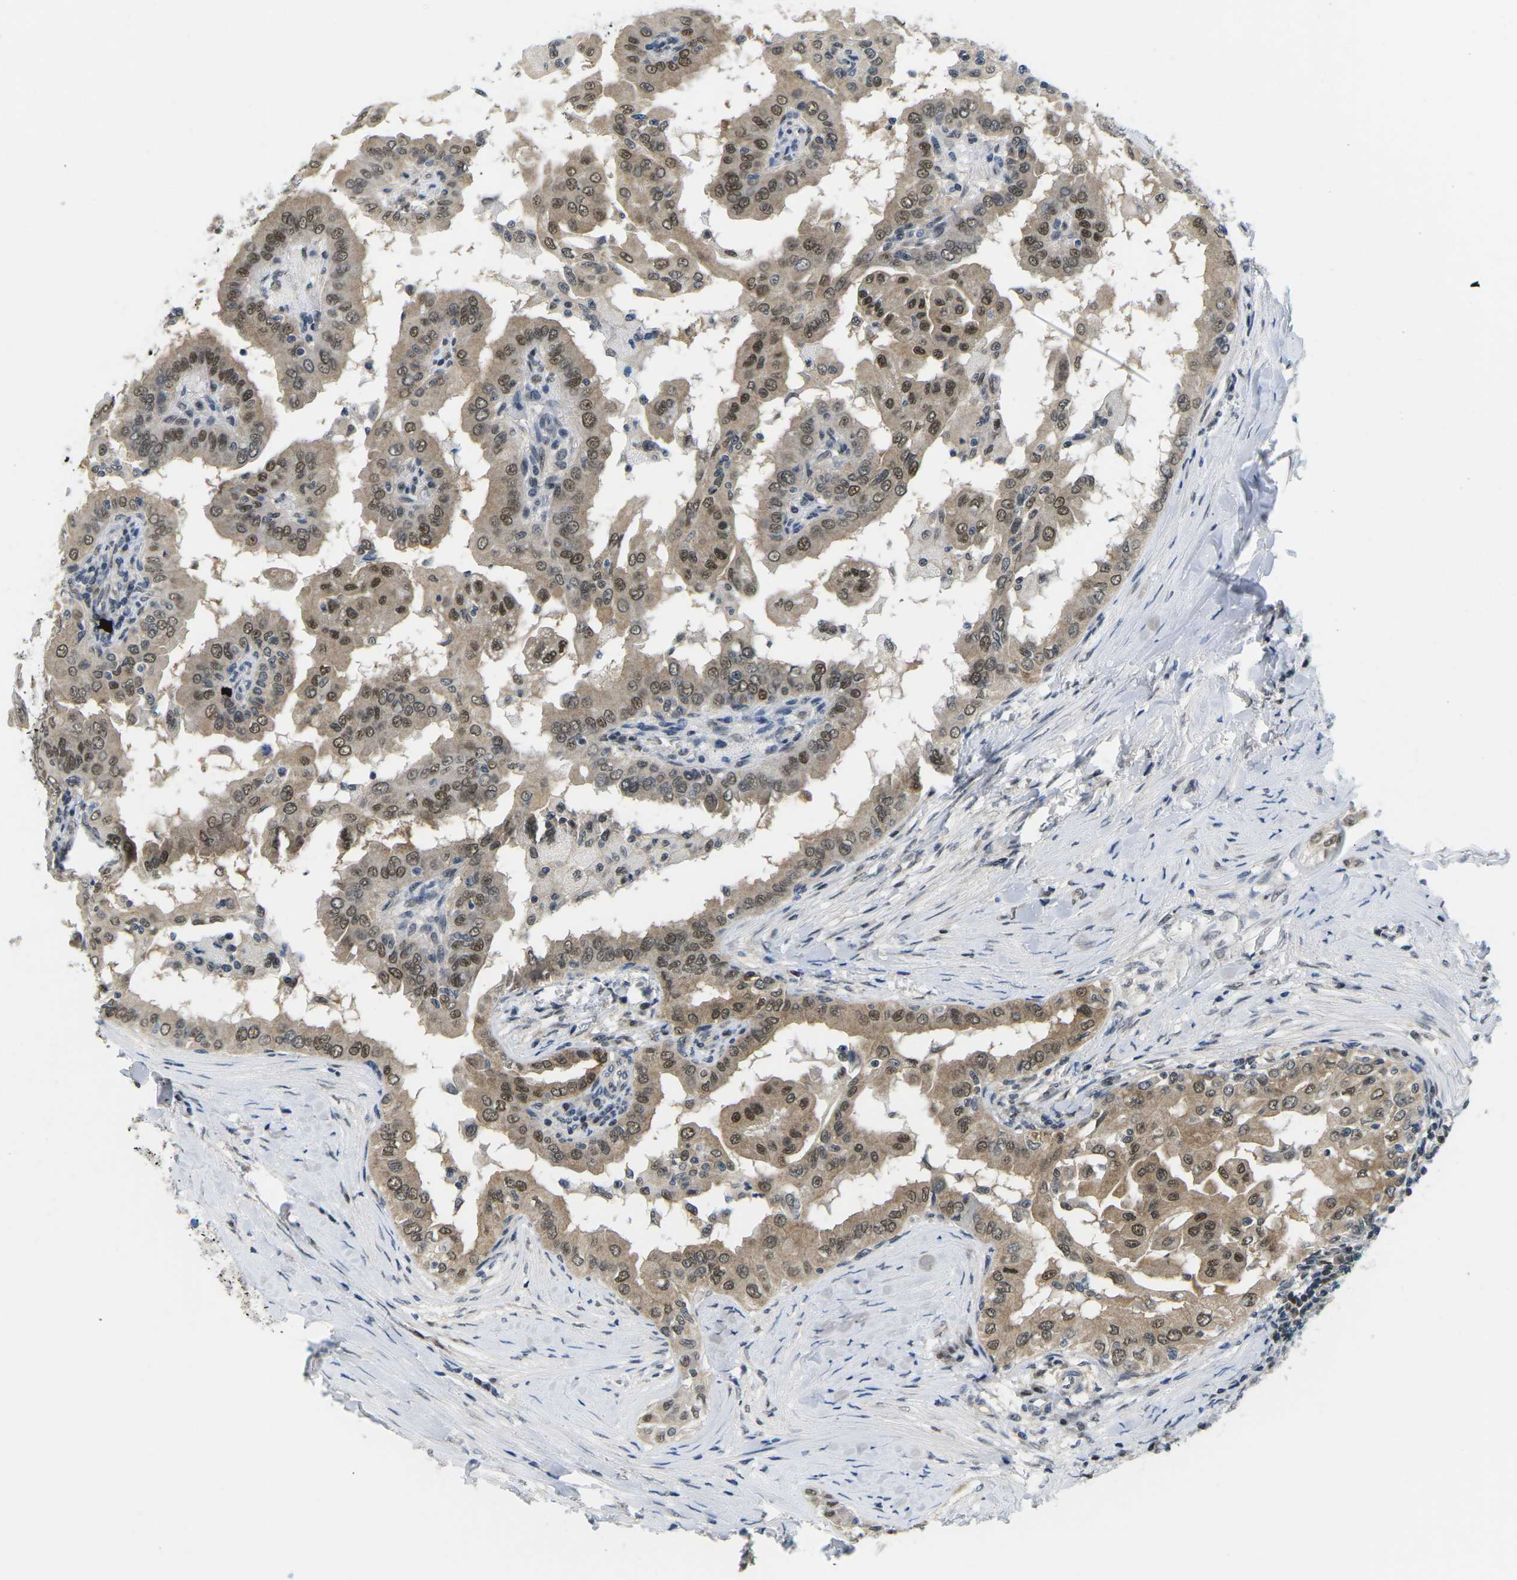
{"staining": {"intensity": "moderate", "quantity": ">75%", "location": "cytoplasmic/membranous,nuclear"}, "tissue": "thyroid cancer", "cell_type": "Tumor cells", "image_type": "cancer", "snomed": [{"axis": "morphology", "description": "Papillary adenocarcinoma, NOS"}, {"axis": "topography", "description": "Thyroid gland"}], "caption": "There is medium levels of moderate cytoplasmic/membranous and nuclear expression in tumor cells of thyroid cancer, as demonstrated by immunohistochemical staining (brown color).", "gene": "UBA7", "patient": {"sex": "male", "age": 33}}